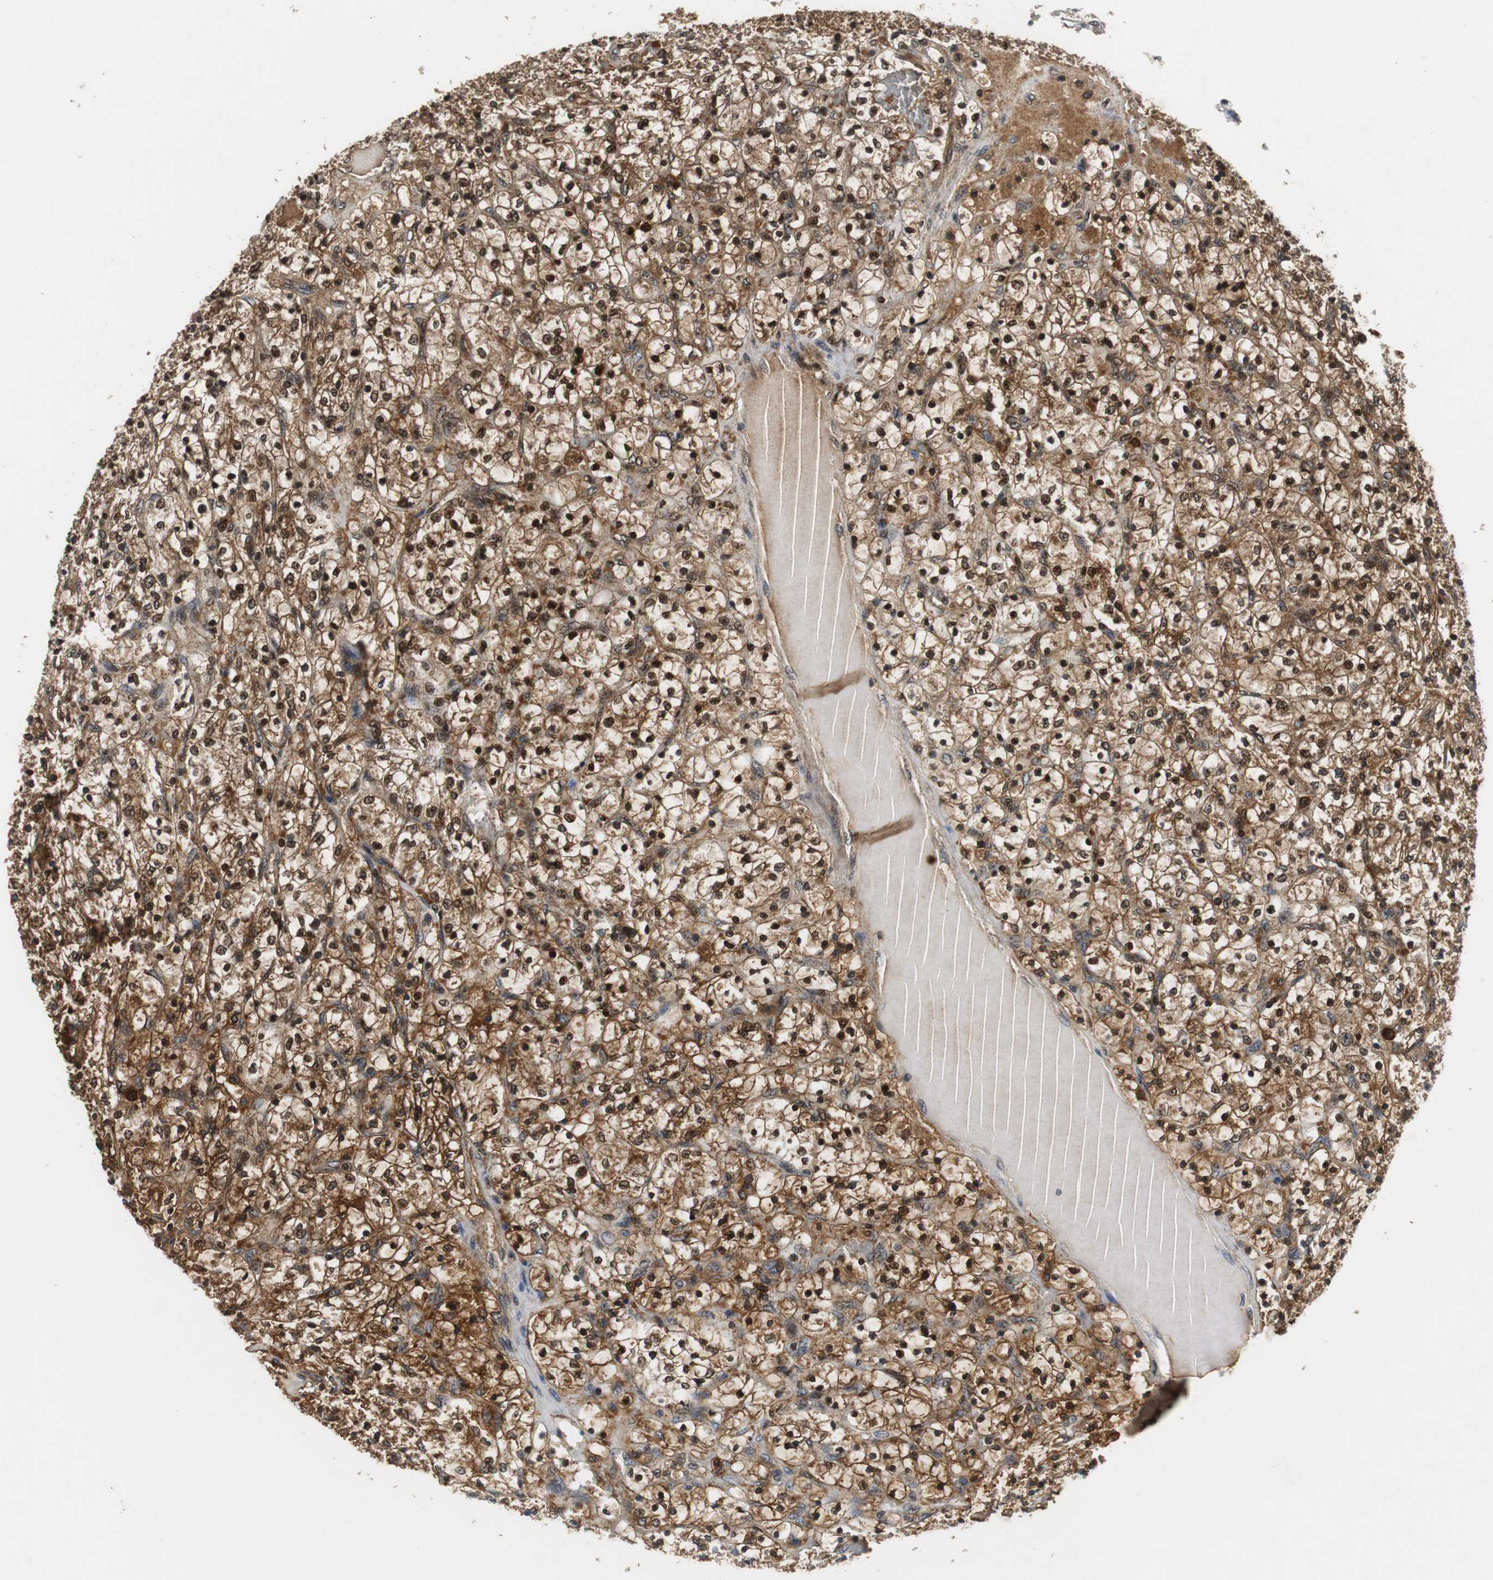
{"staining": {"intensity": "moderate", "quantity": ">75%", "location": "cytoplasmic/membranous,nuclear"}, "tissue": "renal cancer", "cell_type": "Tumor cells", "image_type": "cancer", "snomed": [{"axis": "morphology", "description": "Adenocarcinoma, NOS"}, {"axis": "topography", "description": "Kidney"}], "caption": "Renal adenocarcinoma stained with a protein marker exhibits moderate staining in tumor cells.", "gene": "ORM1", "patient": {"sex": "female", "age": 69}}